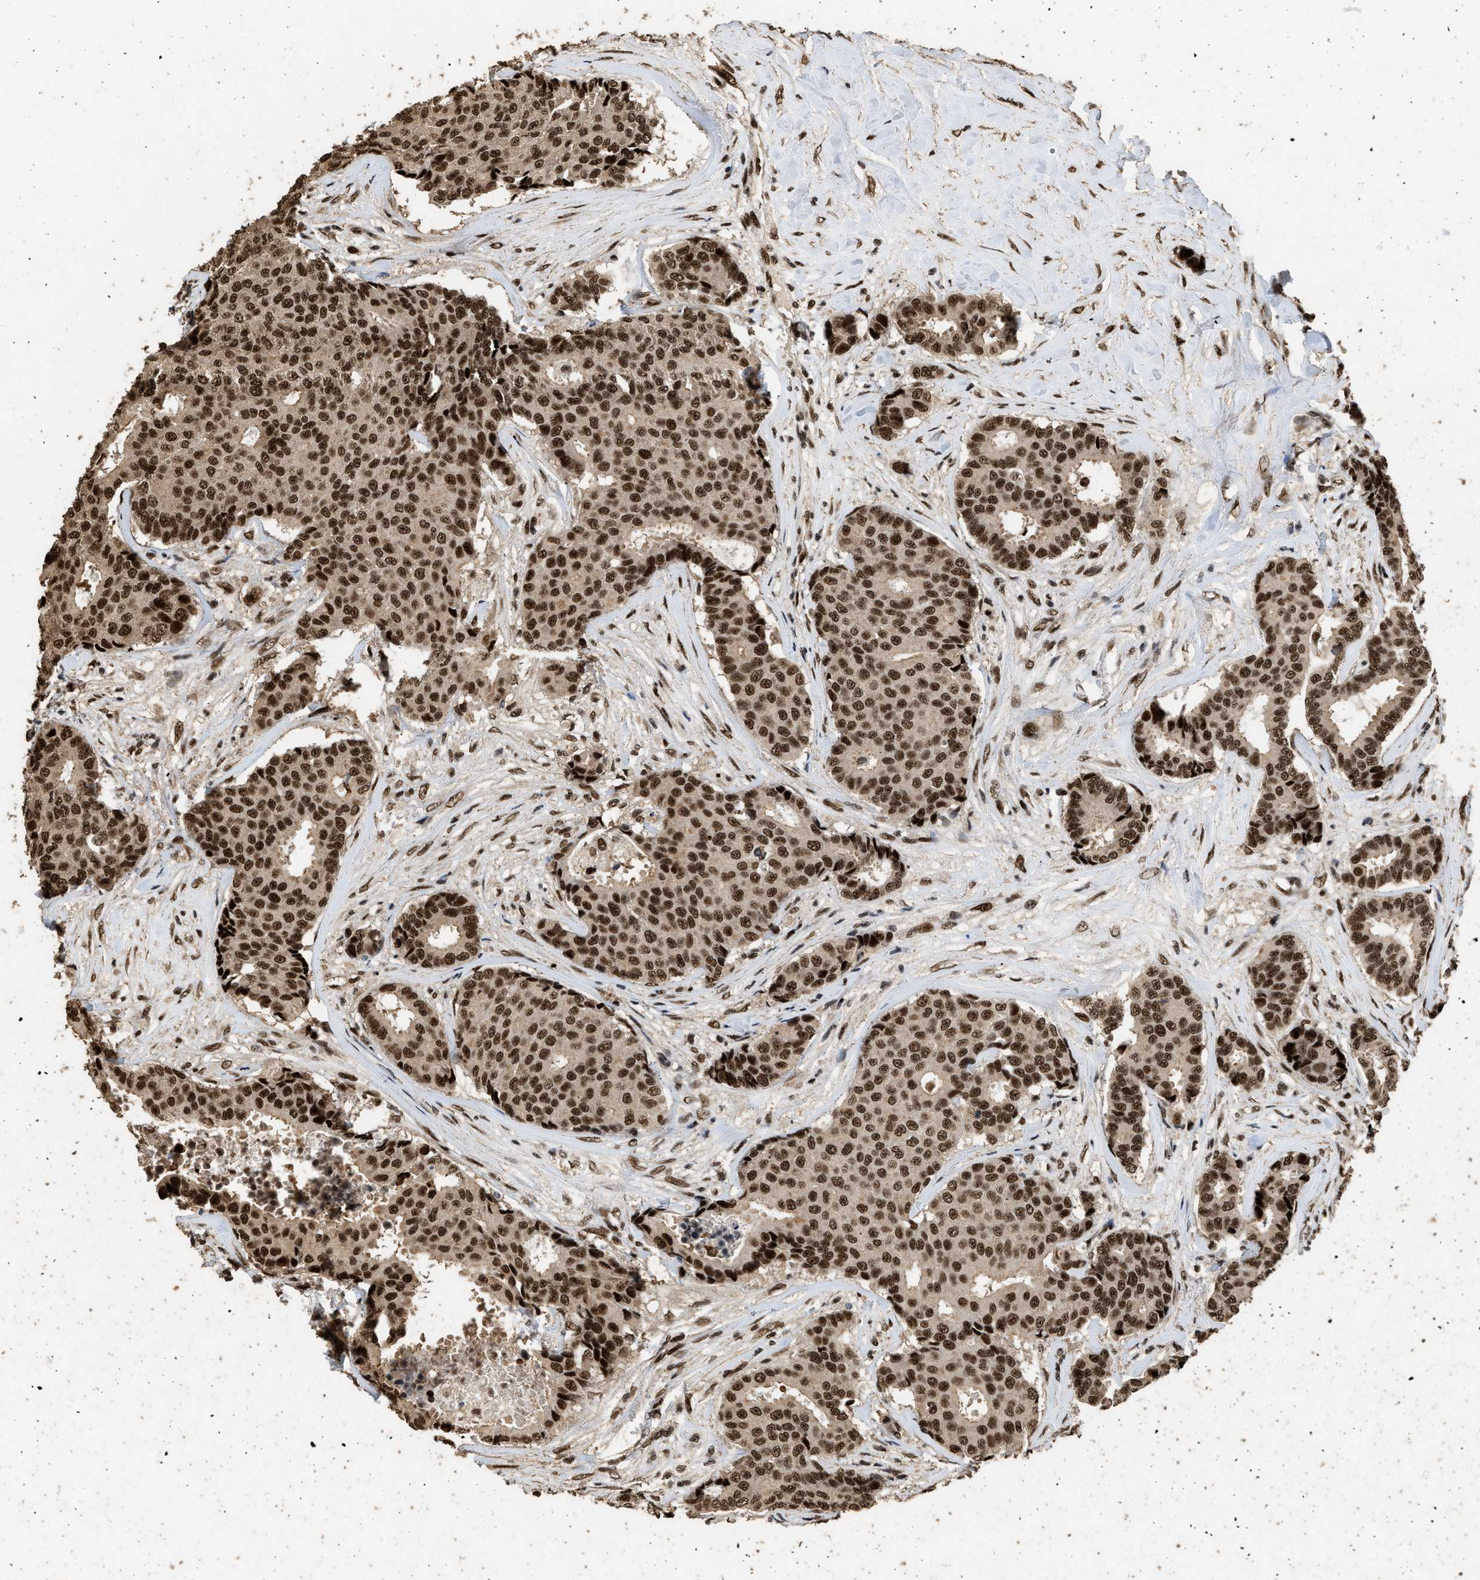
{"staining": {"intensity": "strong", "quantity": ">75%", "location": "nuclear"}, "tissue": "breast cancer", "cell_type": "Tumor cells", "image_type": "cancer", "snomed": [{"axis": "morphology", "description": "Duct carcinoma"}, {"axis": "topography", "description": "Breast"}], "caption": "IHC micrograph of neoplastic tissue: breast cancer (infiltrating ductal carcinoma) stained using immunohistochemistry (IHC) displays high levels of strong protein expression localized specifically in the nuclear of tumor cells, appearing as a nuclear brown color.", "gene": "PPP4R3B", "patient": {"sex": "female", "age": 75}}